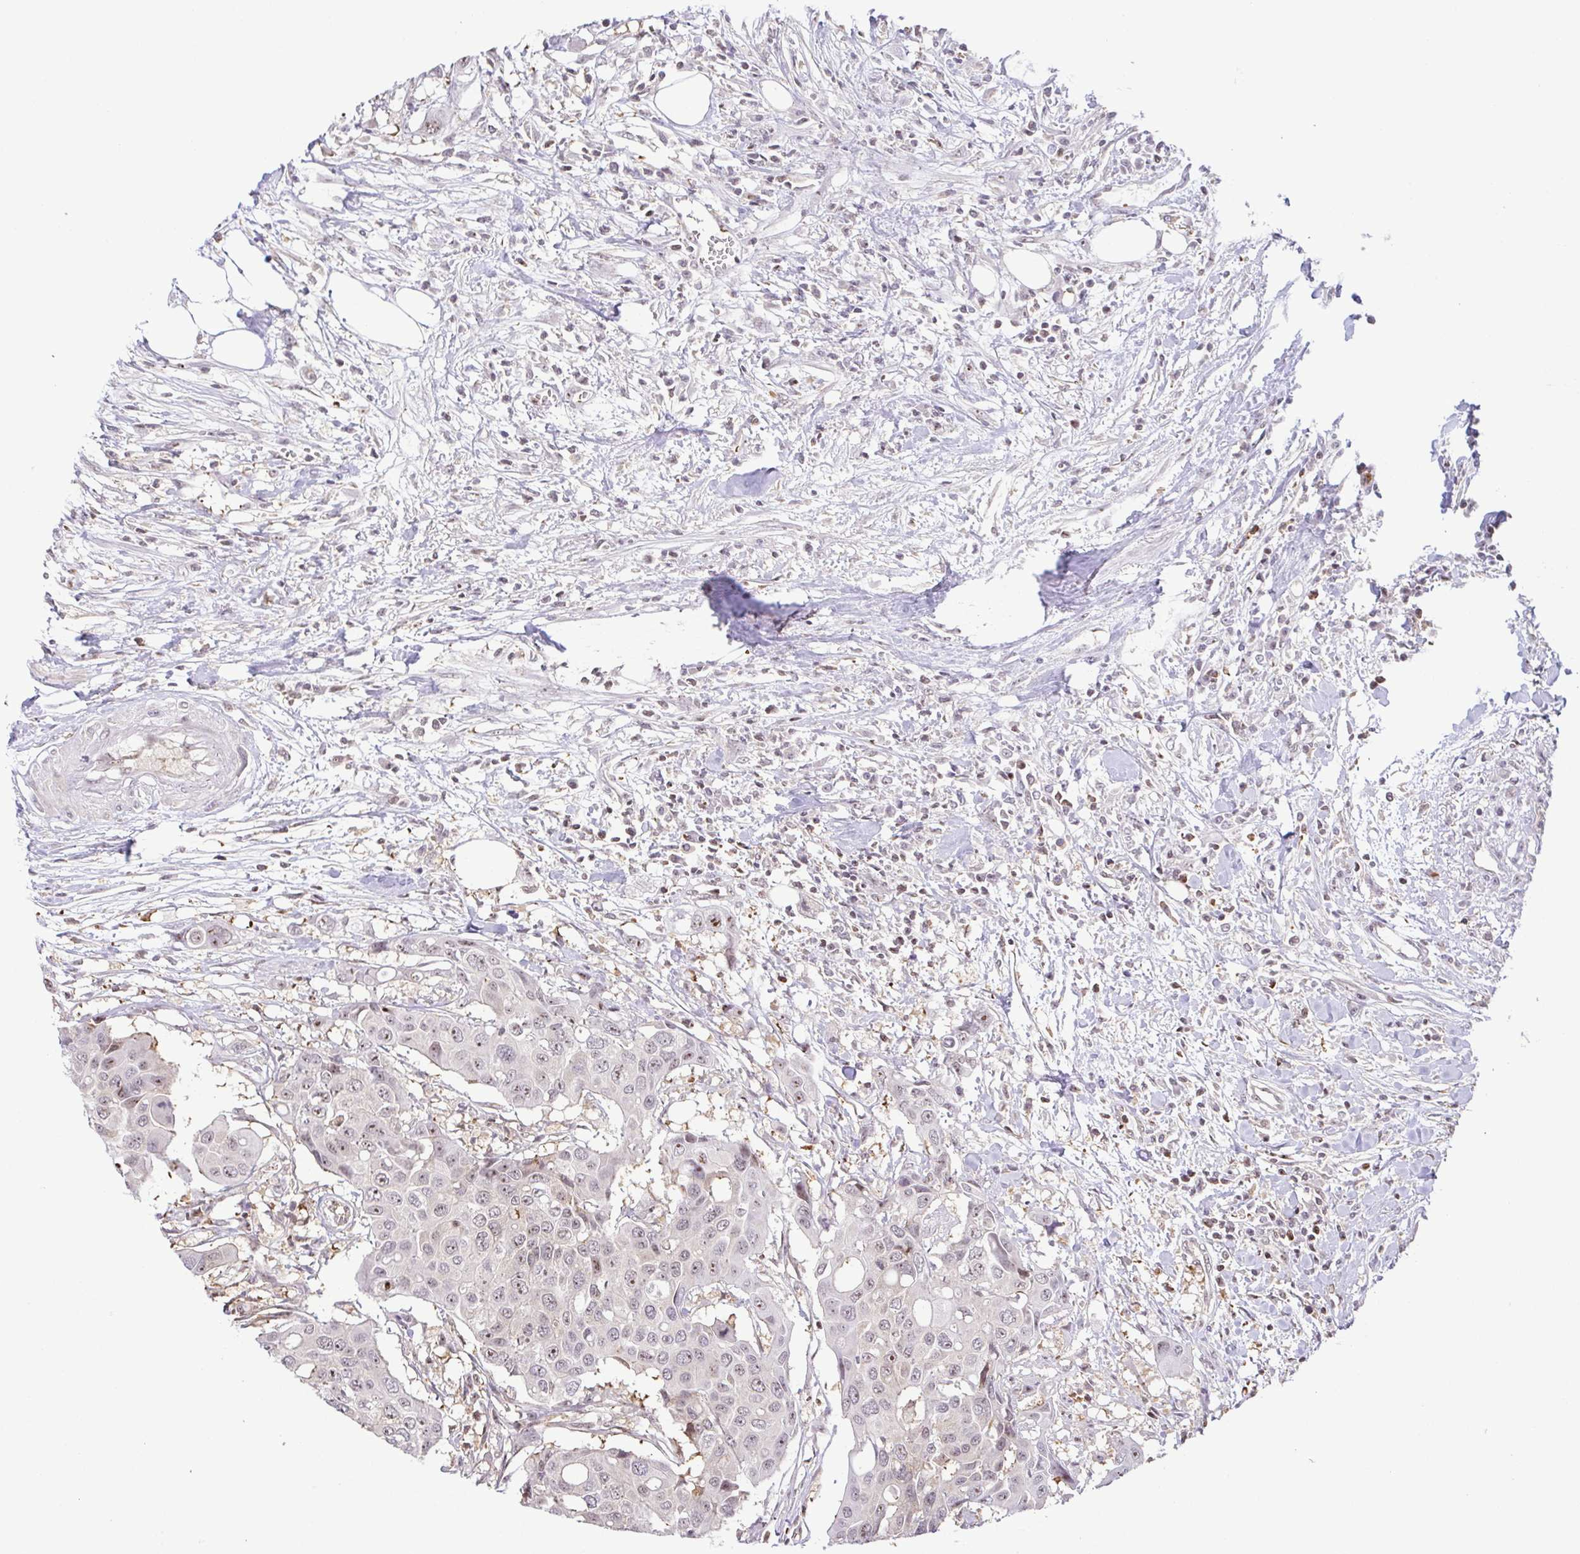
{"staining": {"intensity": "weak", "quantity": "<25%", "location": "nuclear"}, "tissue": "colorectal cancer", "cell_type": "Tumor cells", "image_type": "cancer", "snomed": [{"axis": "morphology", "description": "Adenocarcinoma, NOS"}, {"axis": "topography", "description": "Colon"}], "caption": "IHC micrograph of neoplastic tissue: human colorectal cancer (adenocarcinoma) stained with DAB (3,3'-diaminobenzidine) demonstrates no significant protein expression in tumor cells.", "gene": "RSL24D1", "patient": {"sex": "male", "age": 77}}